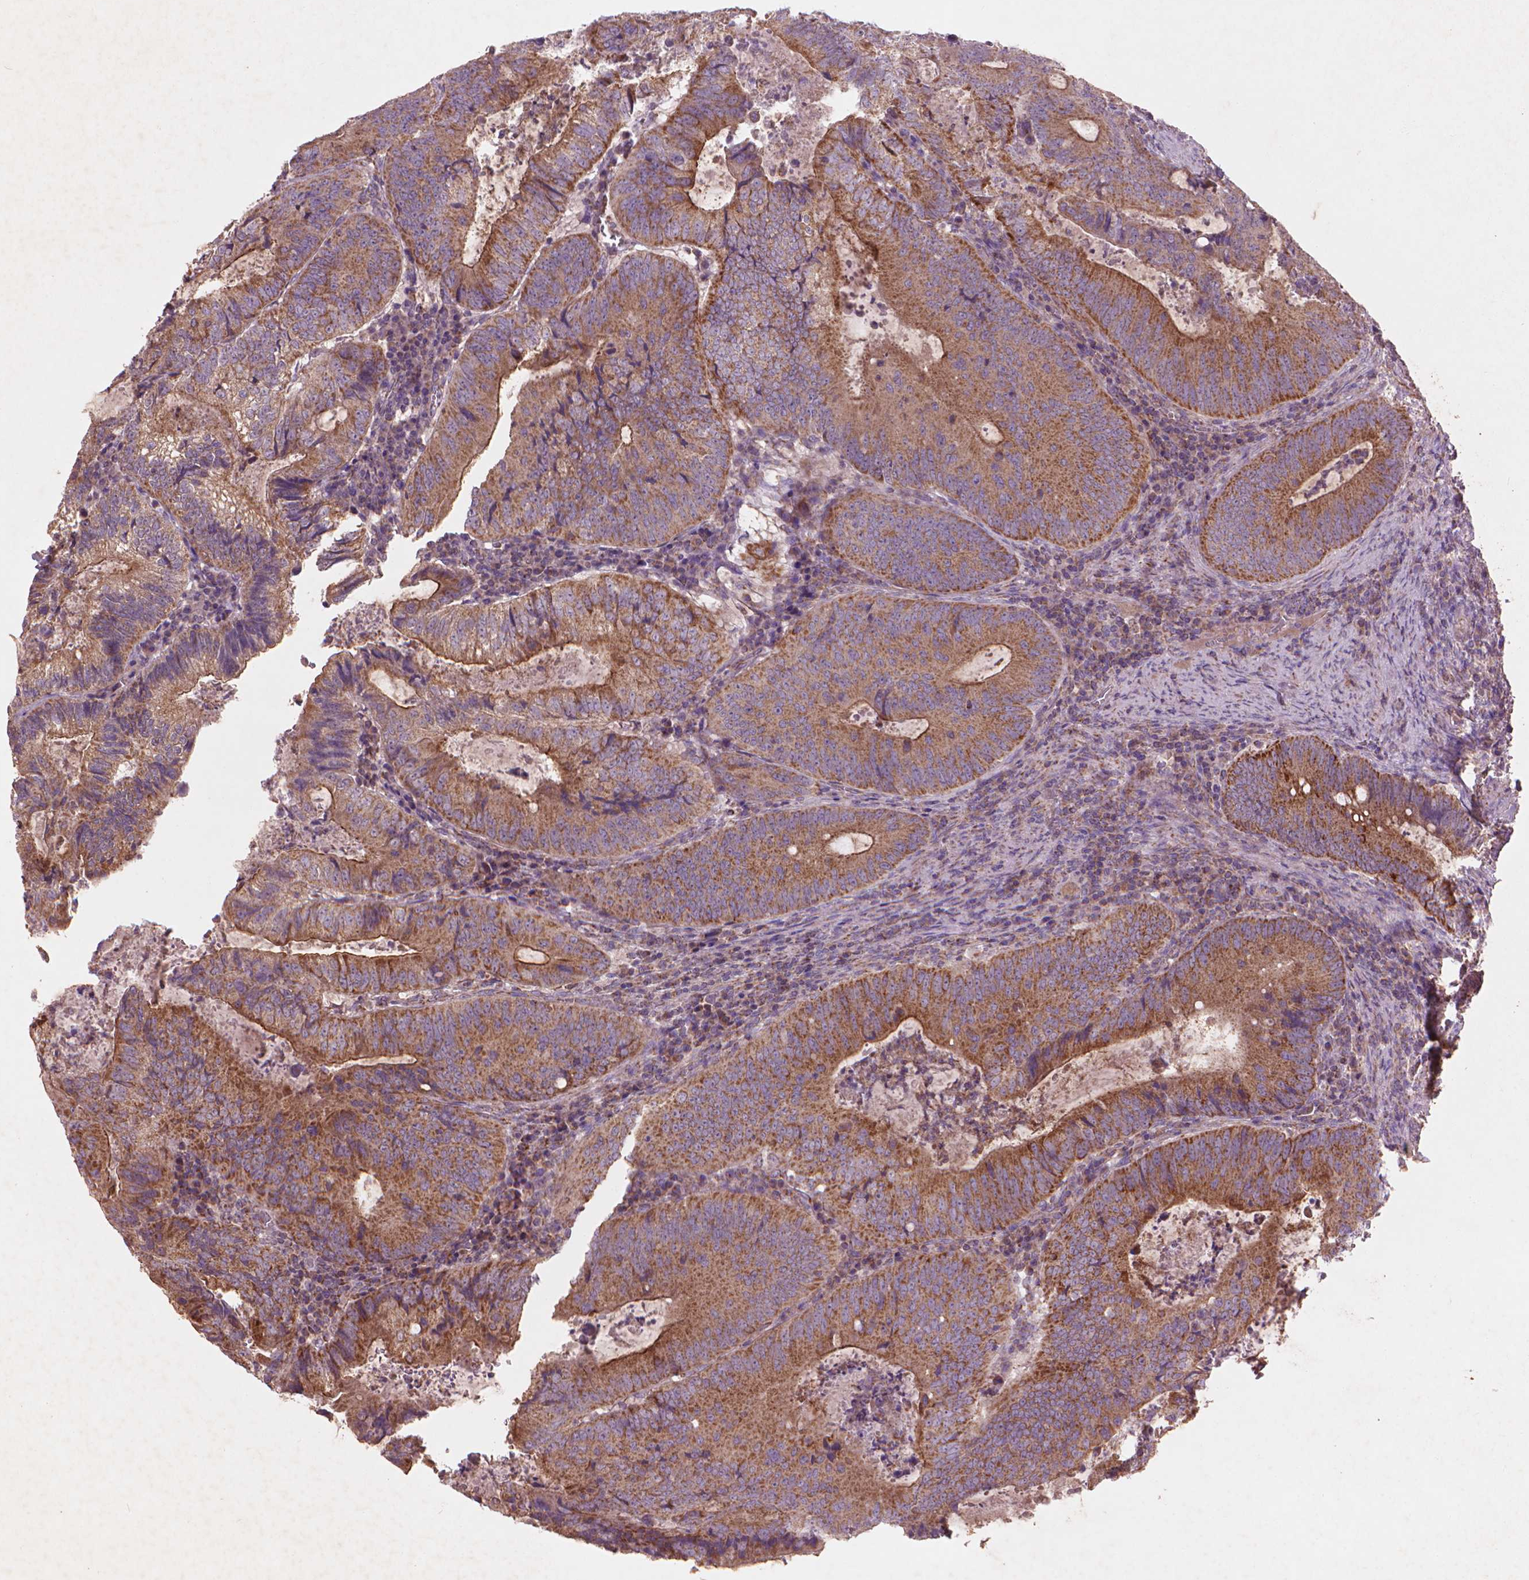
{"staining": {"intensity": "moderate", "quantity": "25%-75%", "location": "cytoplasmic/membranous"}, "tissue": "colorectal cancer", "cell_type": "Tumor cells", "image_type": "cancer", "snomed": [{"axis": "morphology", "description": "Adenocarcinoma, NOS"}, {"axis": "topography", "description": "Colon"}], "caption": "Human colorectal cancer (adenocarcinoma) stained with a brown dye shows moderate cytoplasmic/membranous positive staining in about 25%-75% of tumor cells.", "gene": "NLRX1", "patient": {"sex": "male", "age": 67}}